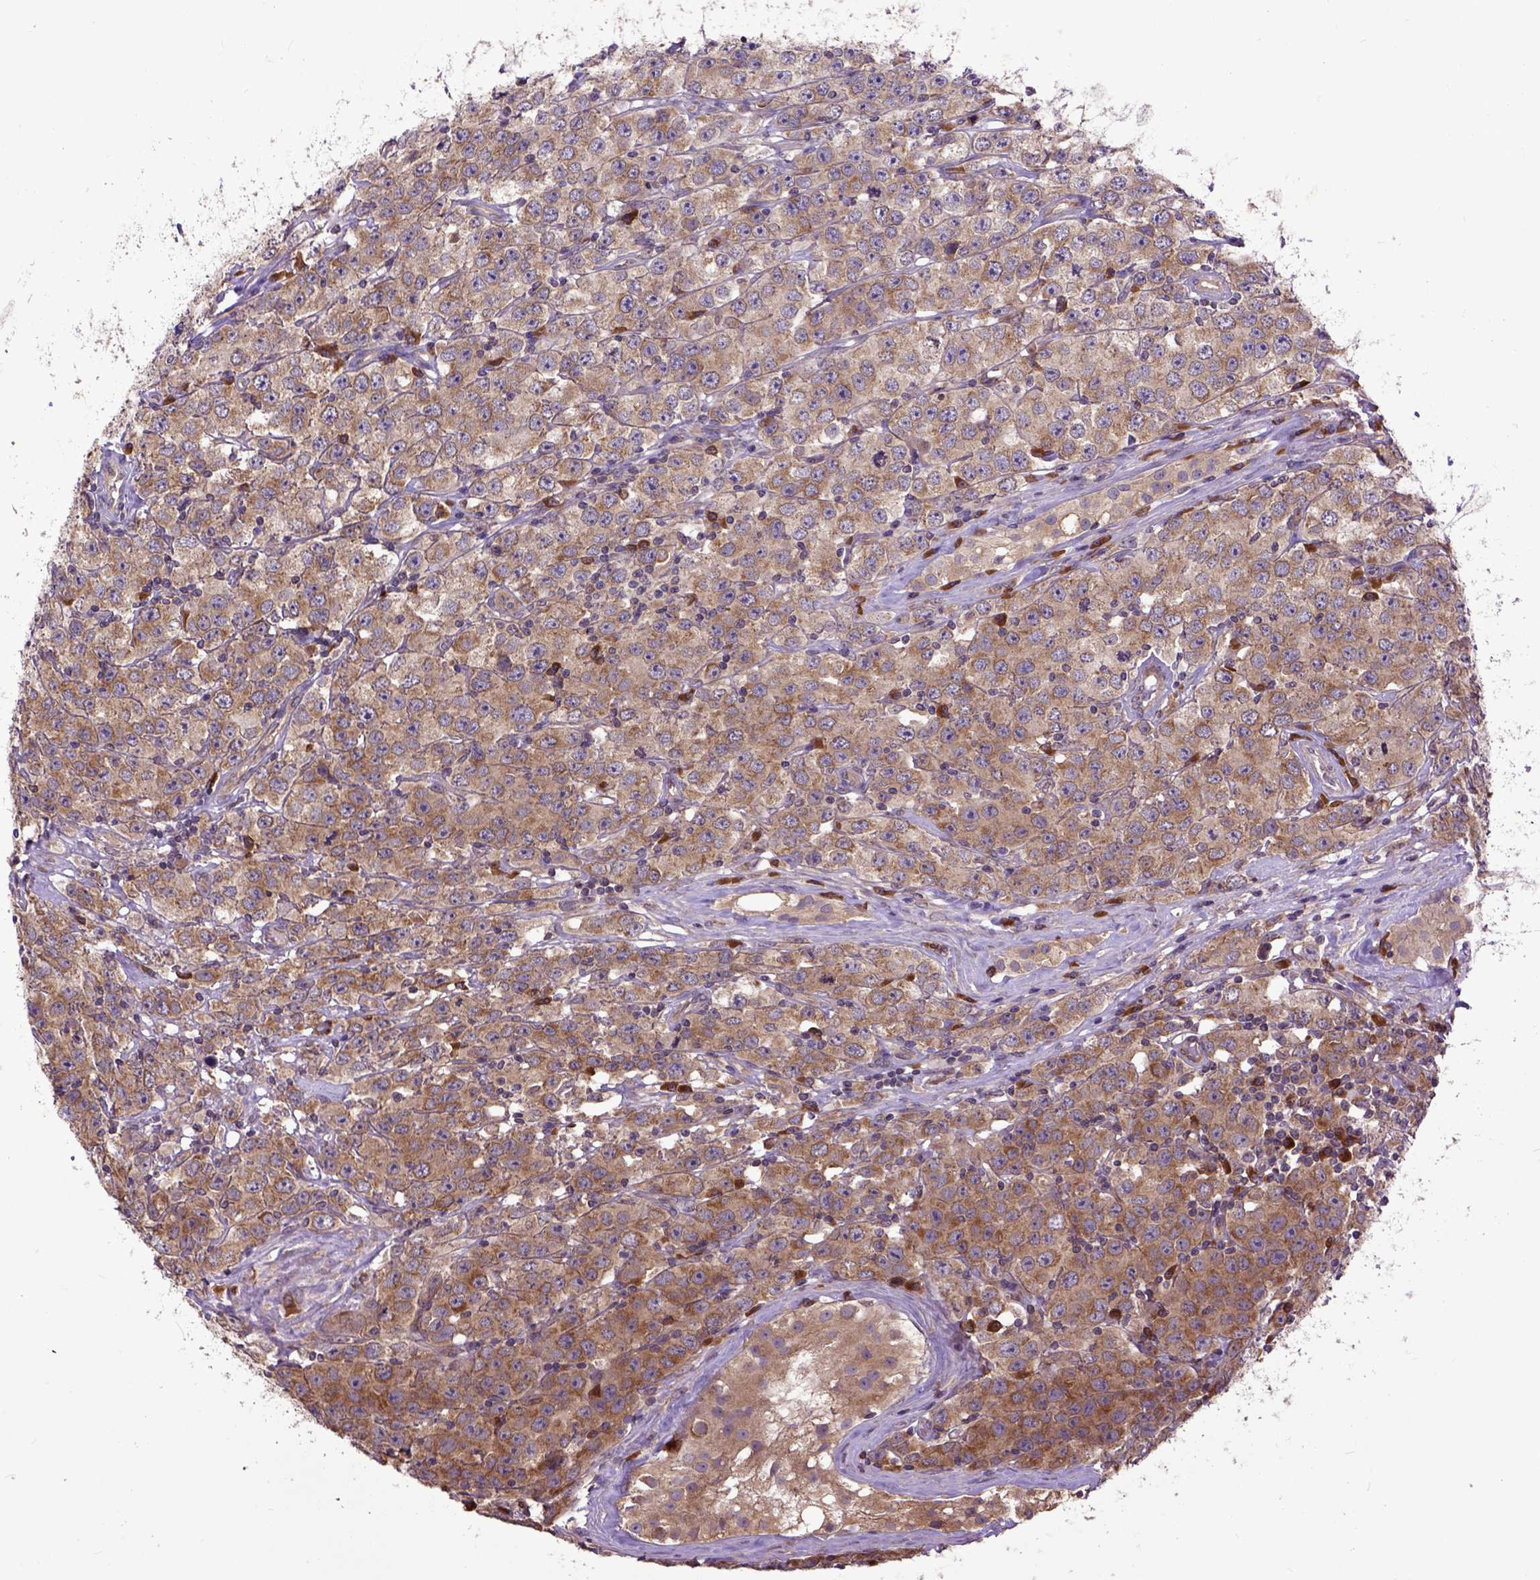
{"staining": {"intensity": "moderate", "quantity": ">75%", "location": "cytoplasmic/membranous"}, "tissue": "testis cancer", "cell_type": "Tumor cells", "image_type": "cancer", "snomed": [{"axis": "morphology", "description": "Seminoma, NOS"}, {"axis": "topography", "description": "Testis"}], "caption": "High-power microscopy captured an immunohistochemistry image of testis cancer (seminoma), revealing moderate cytoplasmic/membranous expression in about >75% of tumor cells. Using DAB (brown) and hematoxylin (blue) stains, captured at high magnification using brightfield microscopy.", "gene": "ARL1", "patient": {"sex": "male", "age": 52}}